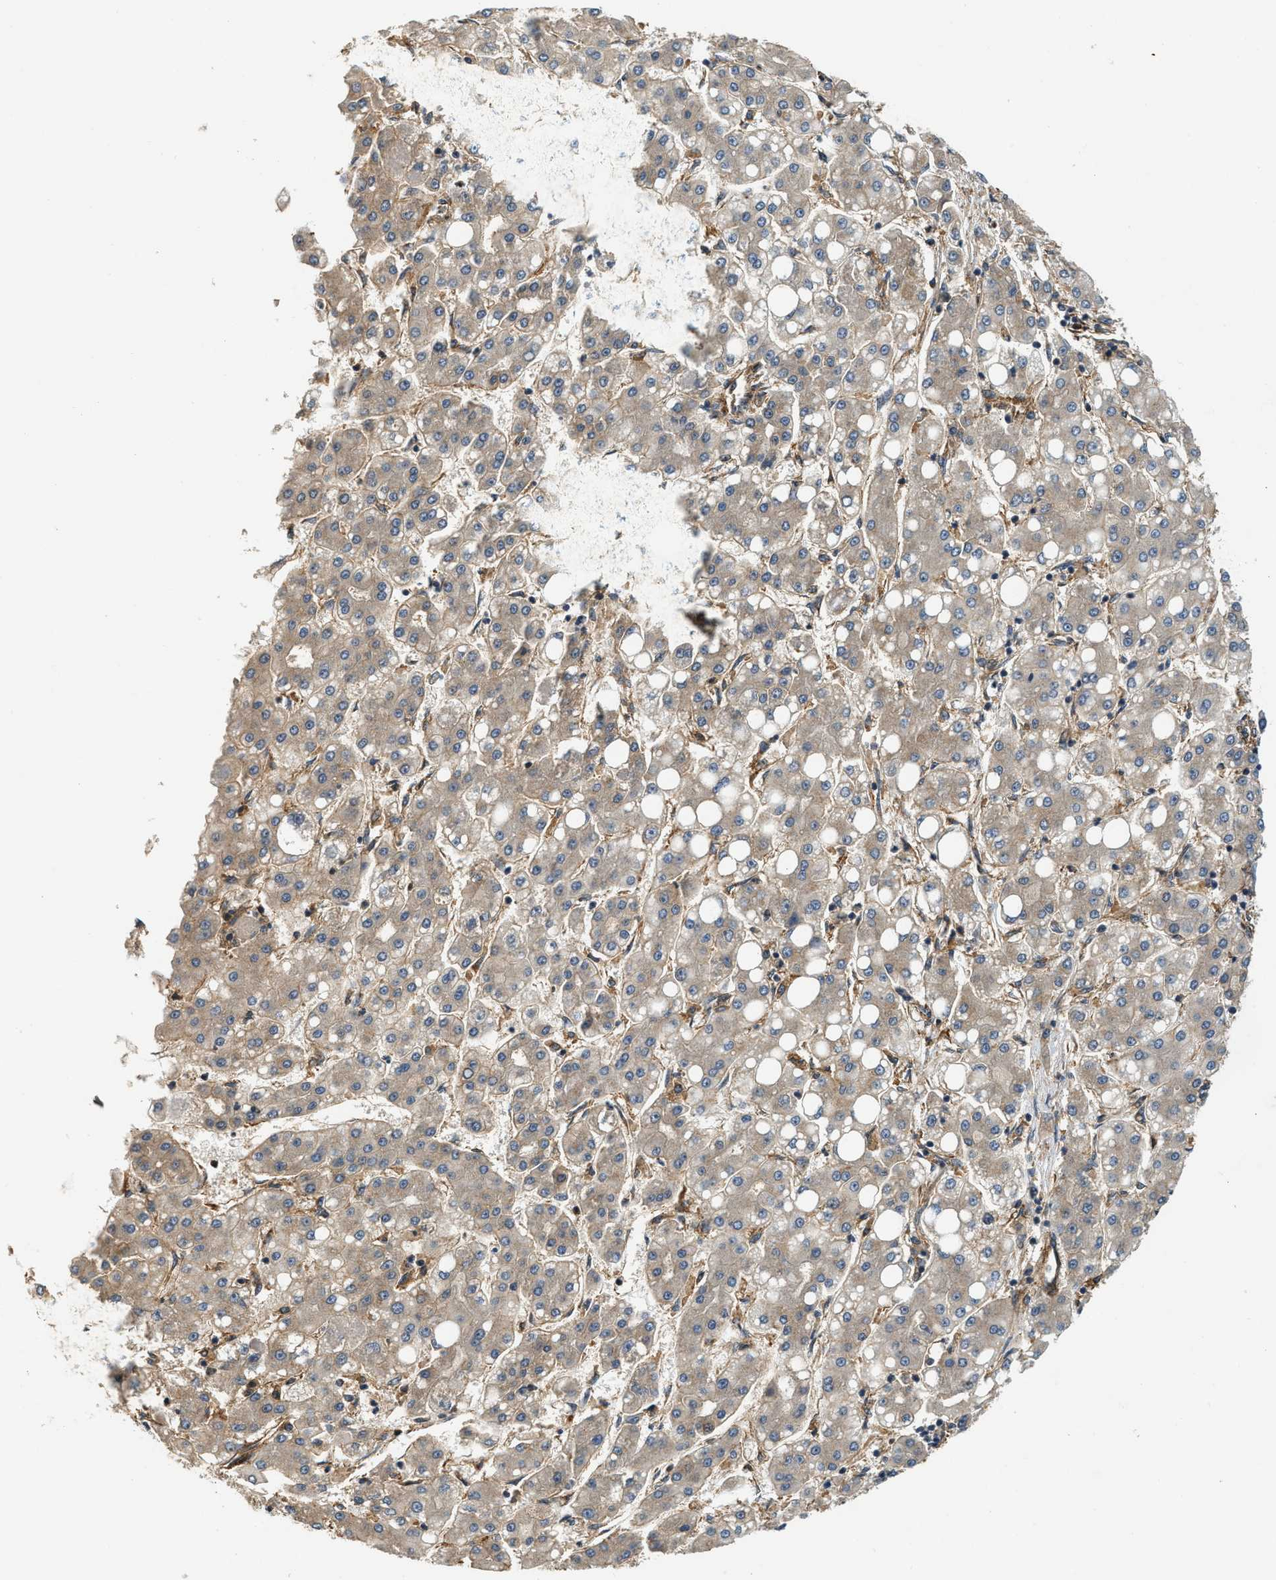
{"staining": {"intensity": "weak", "quantity": "25%-75%", "location": "cytoplasmic/membranous"}, "tissue": "liver cancer", "cell_type": "Tumor cells", "image_type": "cancer", "snomed": [{"axis": "morphology", "description": "Carcinoma, Hepatocellular, NOS"}, {"axis": "topography", "description": "Liver"}], "caption": "This micrograph displays immunohistochemistry staining of human liver cancer, with low weak cytoplasmic/membranous expression in approximately 25%-75% of tumor cells.", "gene": "HIP1", "patient": {"sex": "male", "age": 65}}